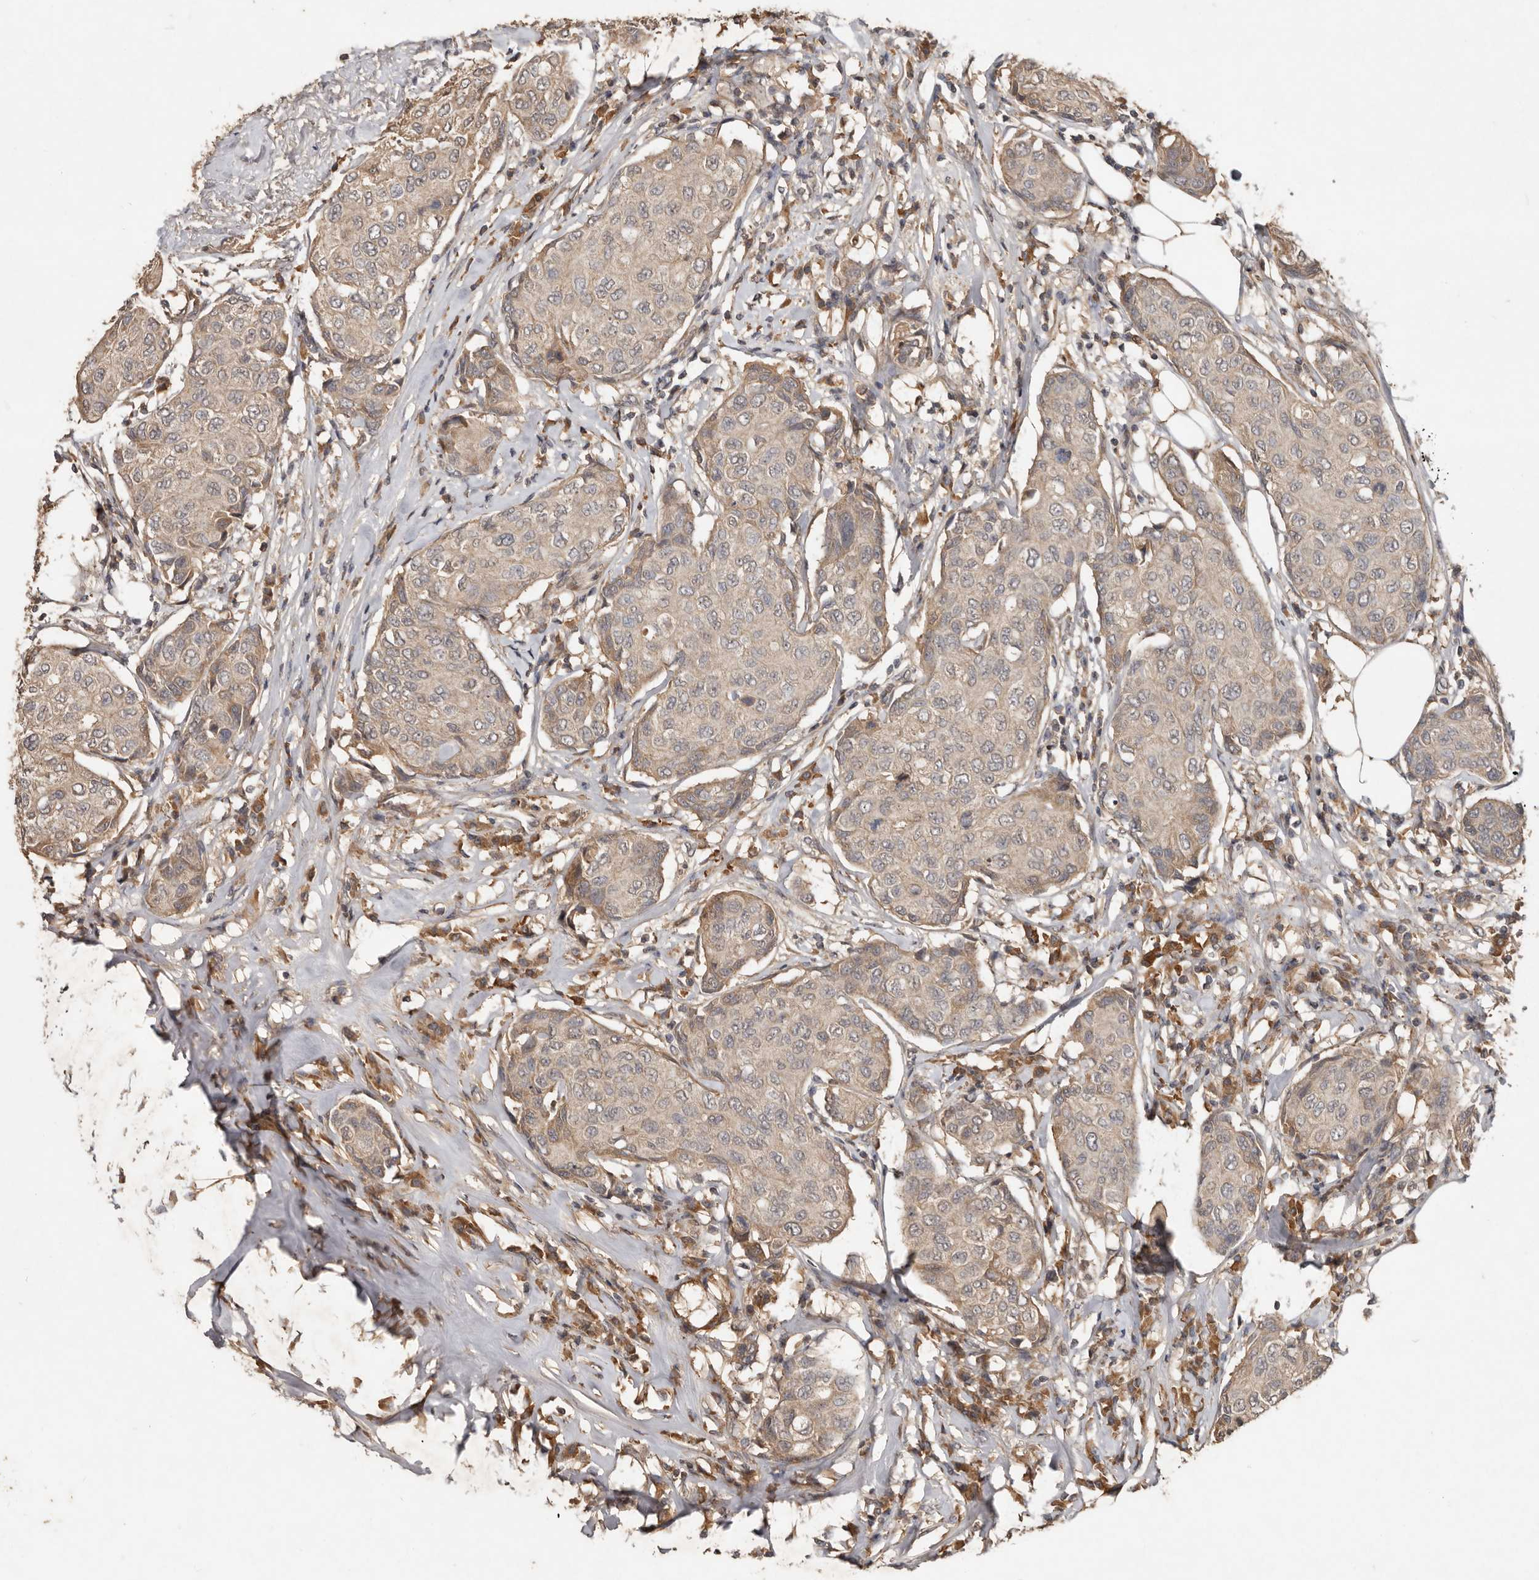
{"staining": {"intensity": "weak", "quantity": "25%-75%", "location": "cytoplasmic/membranous"}, "tissue": "breast cancer", "cell_type": "Tumor cells", "image_type": "cancer", "snomed": [{"axis": "morphology", "description": "Duct carcinoma"}, {"axis": "topography", "description": "Breast"}], "caption": "IHC micrograph of neoplastic tissue: human breast cancer (infiltrating ductal carcinoma) stained using immunohistochemistry exhibits low levels of weak protein expression localized specifically in the cytoplasmic/membranous of tumor cells, appearing as a cytoplasmic/membranous brown color.", "gene": "KIF26B", "patient": {"sex": "female", "age": 80}}